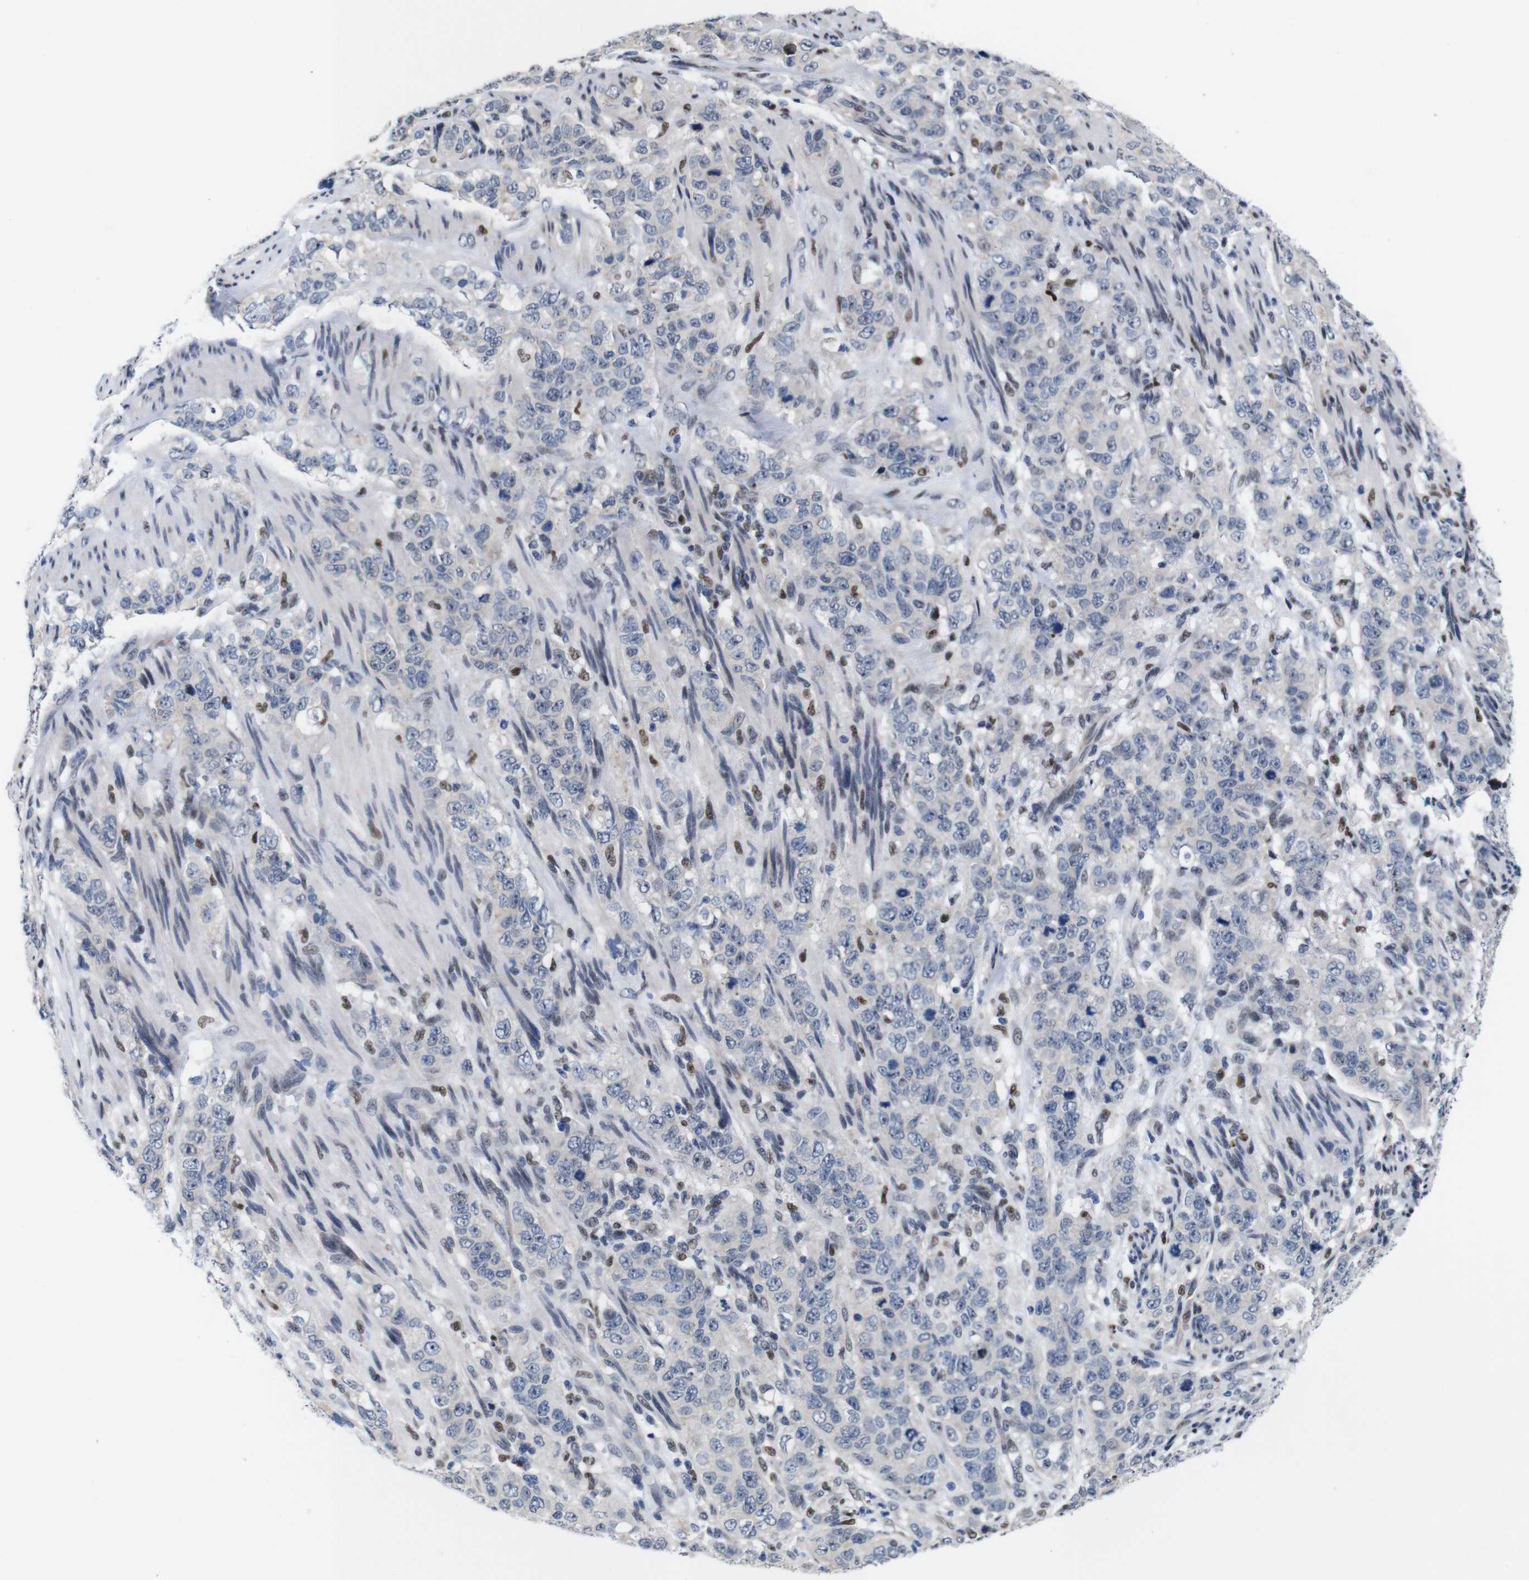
{"staining": {"intensity": "negative", "quantity": "none", "location": "none"}, "tissue": "stomach cancer", "cell_type": "Tumor cells", "image_type": "cancer", "snomed": [{"axis": "morphology", "description": "Adenocarcinoma, NOS"}, {"axis": "topography", "description": "Stomach"}], "caption": "The micrograph reveals no significant staining in tumor cells of stomach cancer.", "gene": "GATA6", "patient": {"sex": "male", "age": 48}}